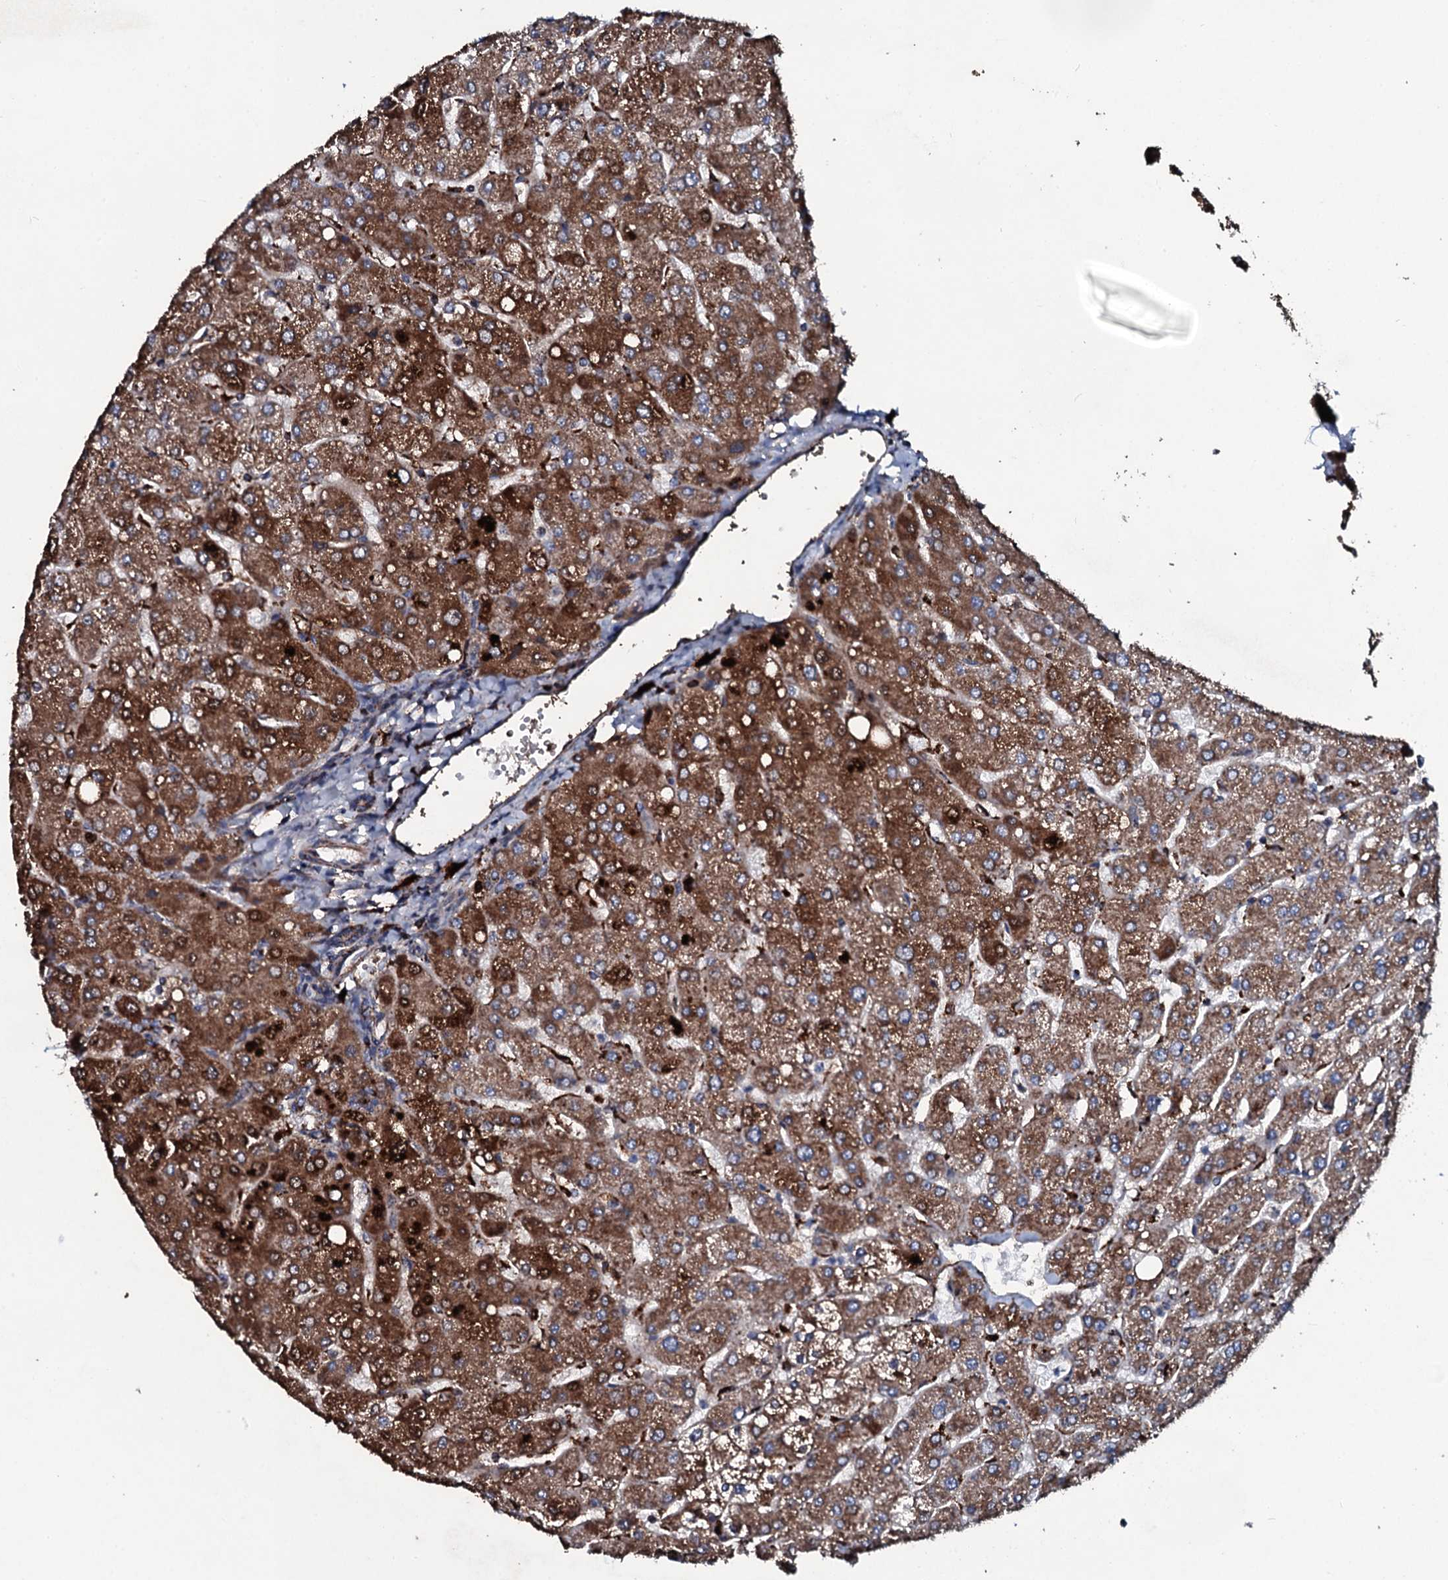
{"staining": {"intensity": "moderate", "quantity": ">75%", "location": "cytoplasmic/membranous"}, "tissue": "liver", "cell_type": "Cholangiocytes", "image_type": "normal", "snomed": [{"axis": "morphology", "description": "Normal tissue, NOS"}, {"axis": "topography", "description": "Liver"}], "caption": "High-magnification brightfield microscopy of normal liver stained with DAB (3,3'-diaminobenzidine) (brown) and counterstained with hematoxylin (blue). cholangiocytes exhibit moderate cytoplasmic/membranous expression is identified in approximately>75% of cells.", "gene": "DYNC2I2", "patient": {"sex": "male", "age": 55}}